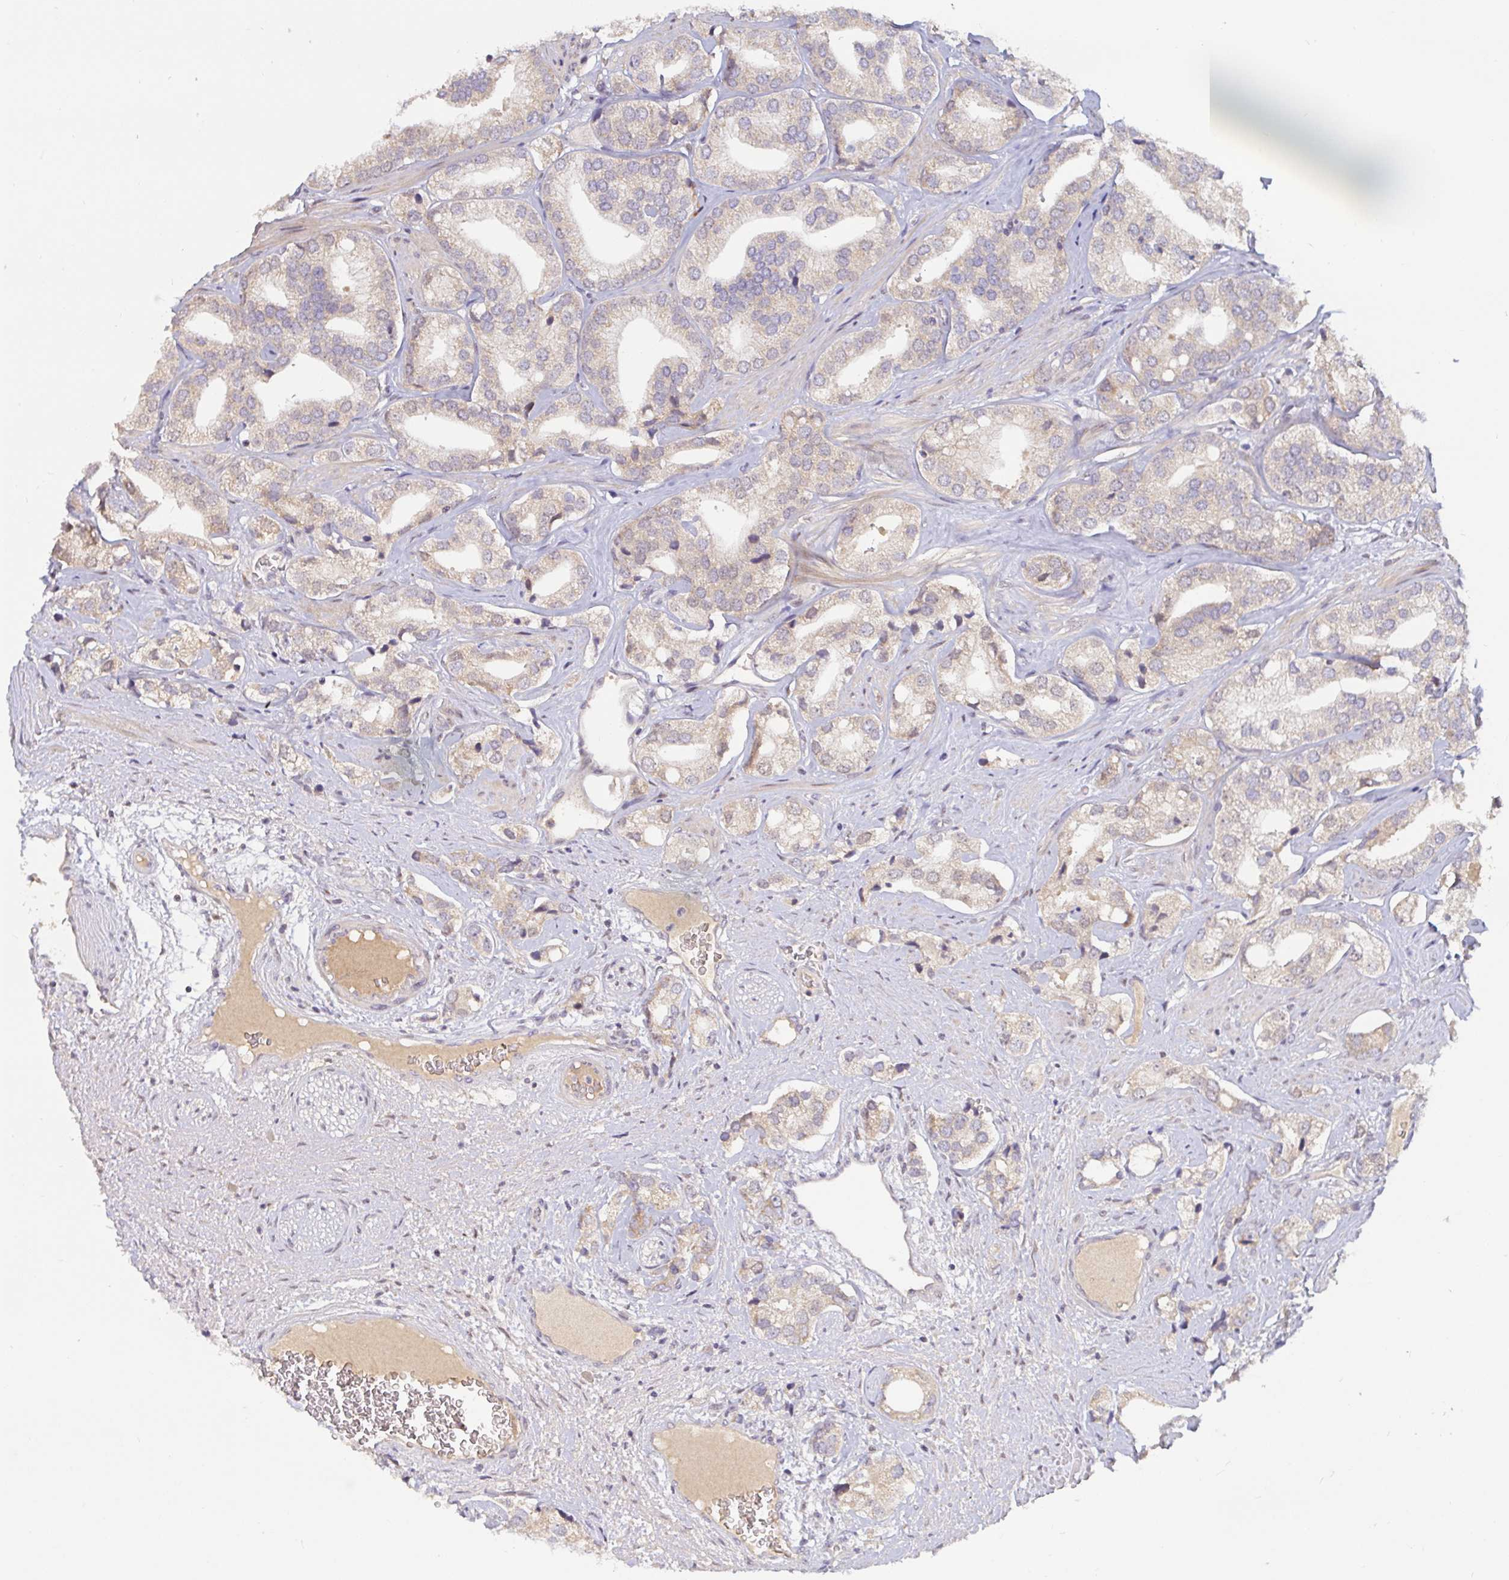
{"staining": {"intensity": "weak", "quantity": ">75%", "location": "cytoplasmic/membranous"}, "tissue": "prostate cancer", "cell_type": "Tumor cells", "image_type": "cancer", "snomed": [{"axis": "morphology", "description": "Adenocarcinoma, High grade"}, {"axis": "topography", "description": "Prostate"}], "caption": "Protein expression analysis of human prostate high-grade adenocarcinoma reveals weak cytoplasmic/membranous staining in about >75% of tumor cells. (brown staining indicates protein expression, while blue staining denotes nuclei).", "gene": "LARP1", "patient": {"sex": "male", "age": 58}}